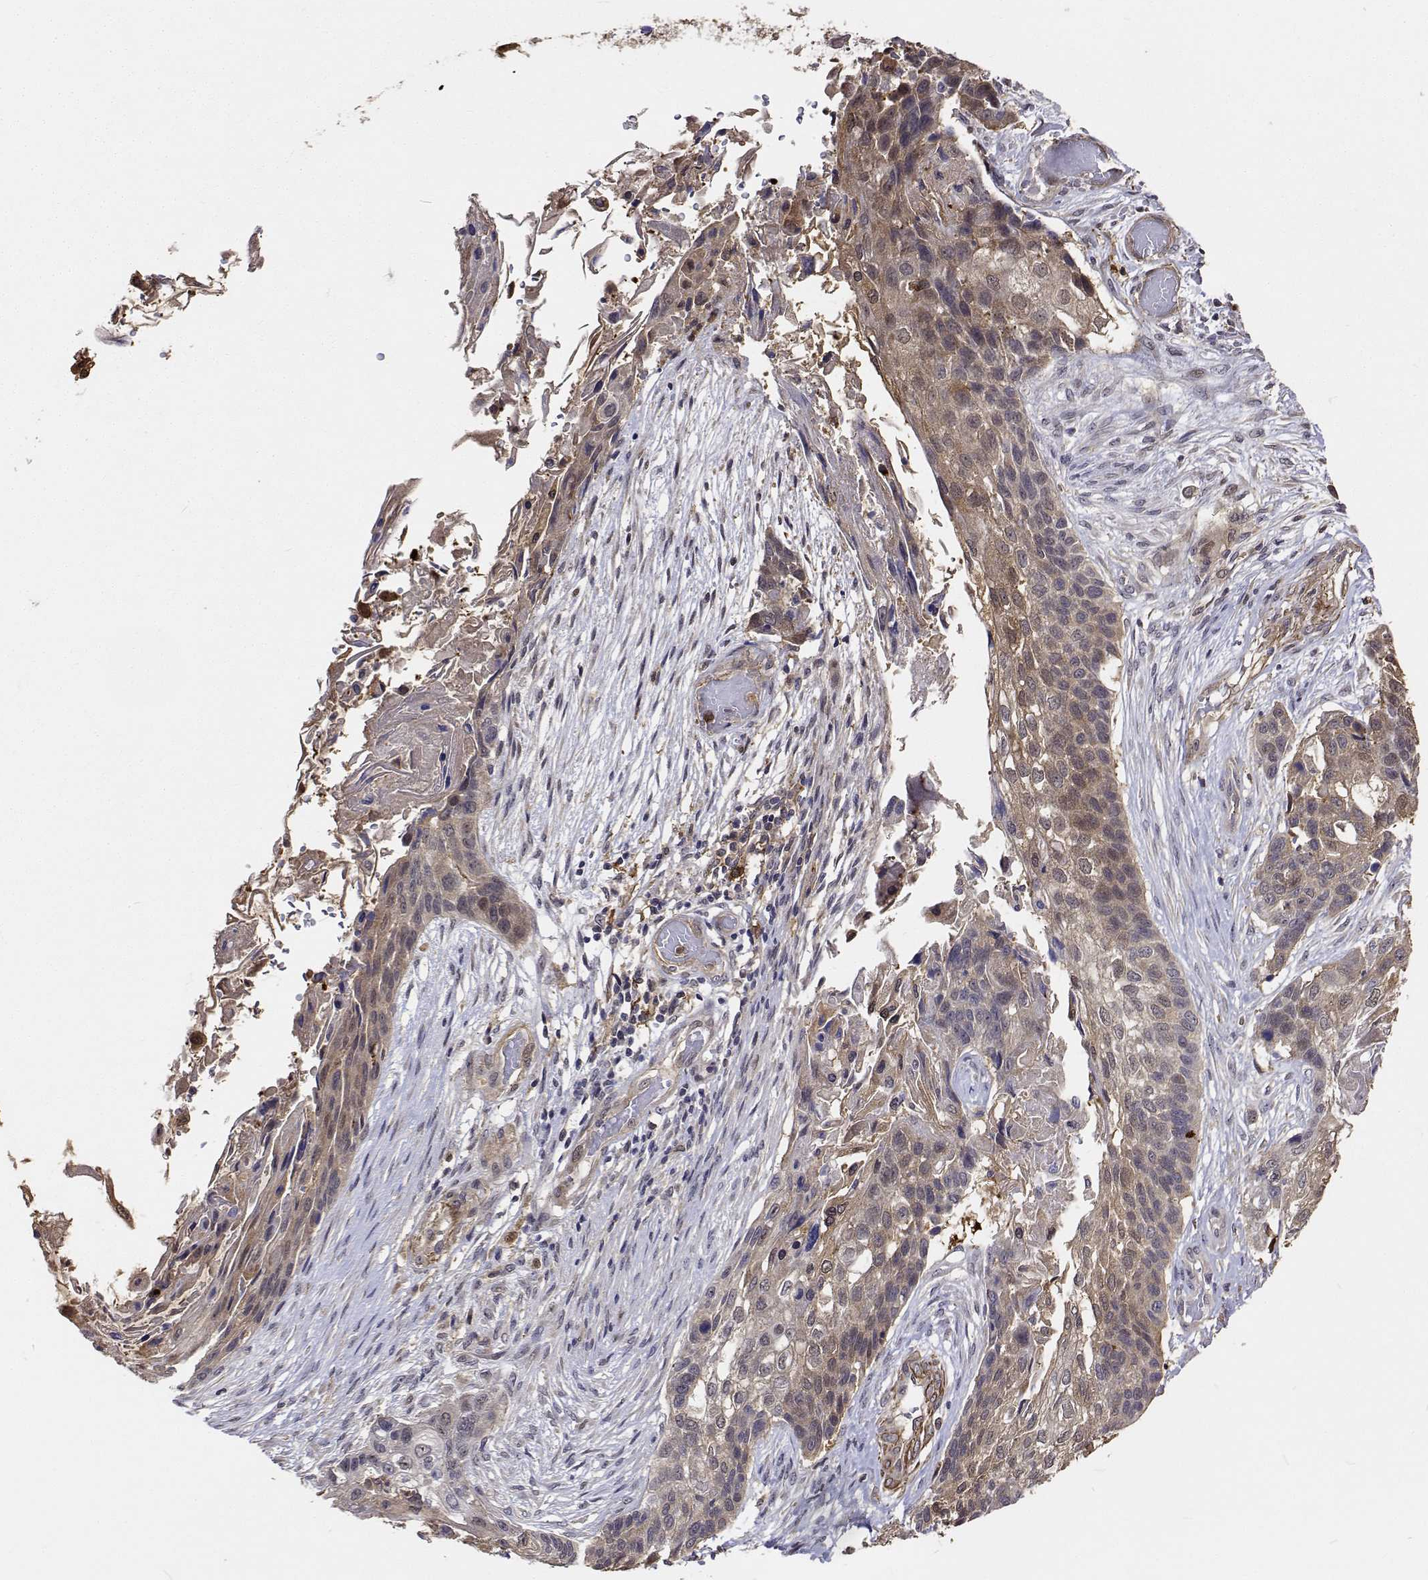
{"staining": {"intensity": "weak", "quantity": "25%-75%", "location": "cytoplasmic/membranous,nuclear"}, "tissue": "lung cancer", "cell_type": "Tumor cells", "image_type": "cancer", "snomed": [{"axis": "morphology", "description": "Squamous cell carcinoma, NOS"}, {"axis": "topography", "description": "Lung"}], "caption": "A photomicrograph showing weak cytoplasmic/membranous and nuclear staining in approximately 25%-75% of tumor cells in squamous cell carcinoma (lung), as visualized by brown immunohistochemical staining.", "gene": "PCID2", "patient": {"sex": "male", "age": 69}}